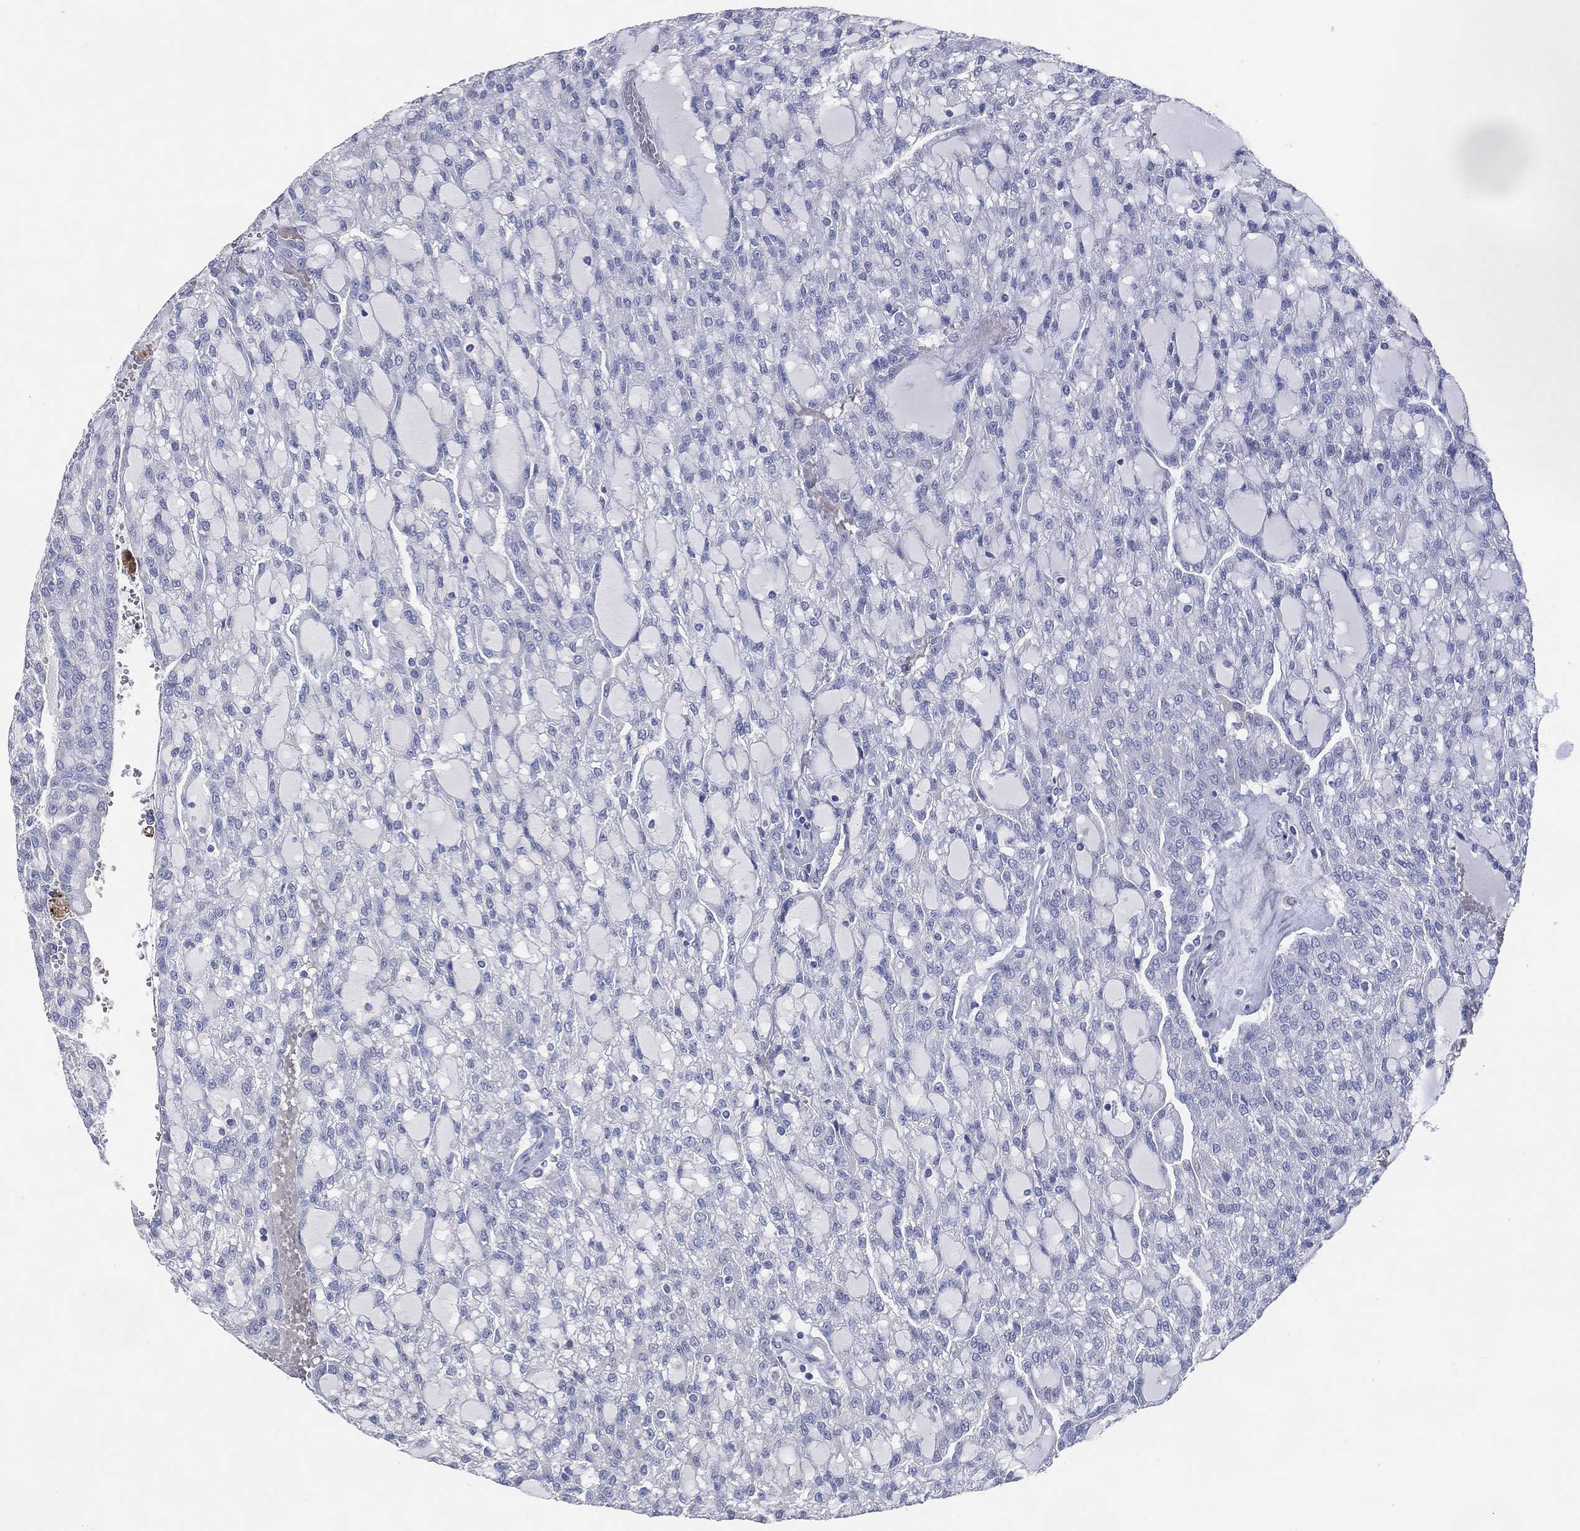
{"staining": {"intensity": "negative", "quantity": "none", "location": "none"}, "tissue": "renal cancer", "cell_type": "Tumor cells", "image_type": "cancer", "snomed": [{"axis": "morphology", "description": "Adenocarcinoma, NOS"}, {"axis": "topography", "description": "Kidney"}], "caption": "Immunohistochemistry (IHC) photomicrograph of neoplastic tissue: renal cancer stained with DAB (3,3'-diaminobenzidine) shows no significant protein expression in tumor cells.", "gene": "DNAH6", "patient": {"sex": "male", "age": 63}}